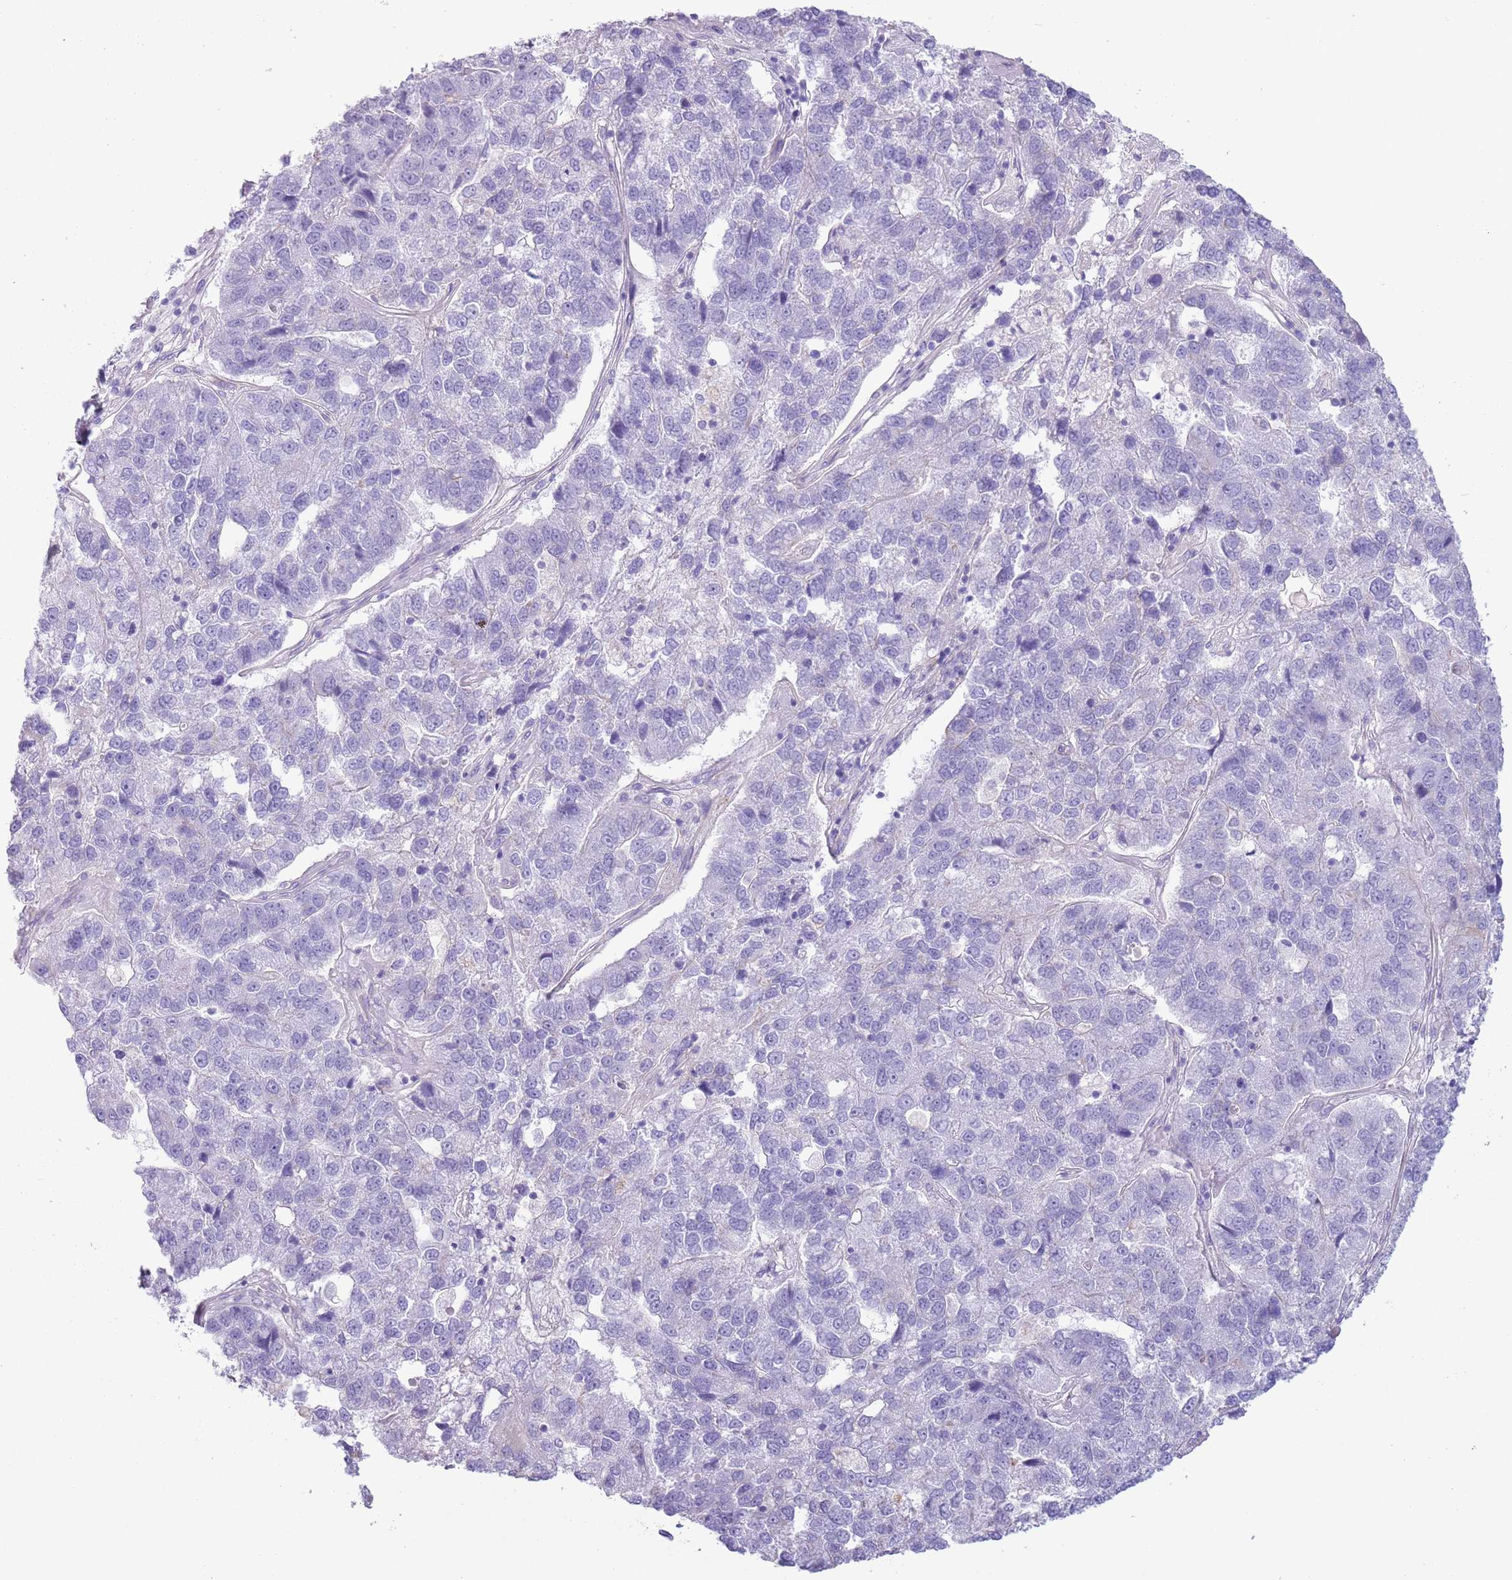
{"staining": {"intensity": "negative", "quantity": "none", "location": "none"}, "tissue": "pancreatic cancer", "cell_type": "Tumor cells", "image_type": "cancer", "snomed": [{"axis": "morphology", "description": "Adenocarcinoma, NOS"}, {"axis": "topography", "description": "Pancreas"}], "caption": "Pancreatic cancer (adenocarcinoma) was stained to show a protein in brown. There is no significant staining in tumor cells.", "gene": "RBP3", "patient": {"sex": "female", "age": 61}}